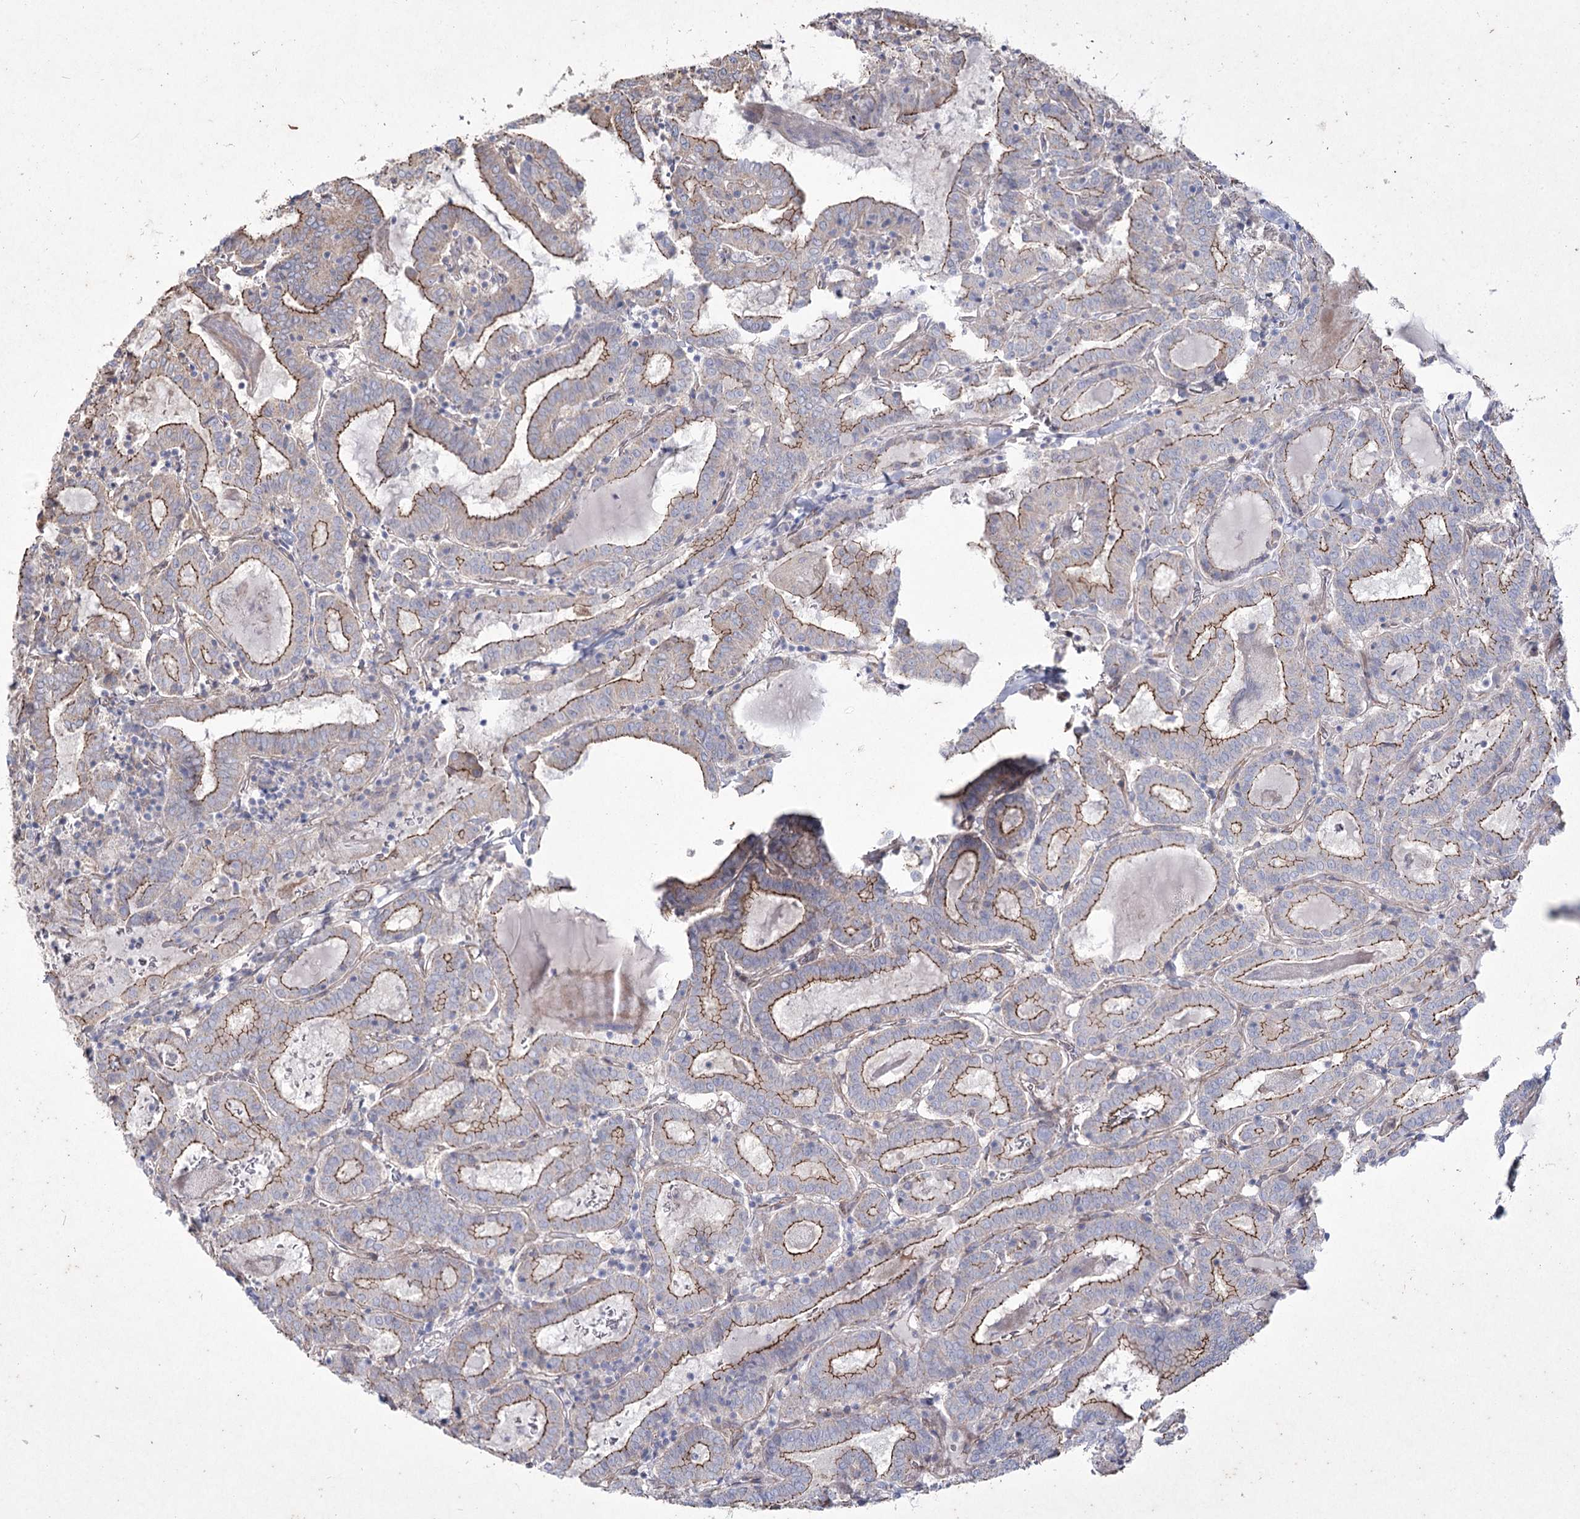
{"staining": {"intensity": "moderate", "quantity": ">75%", "location": "cytoplasmic/membranous"}, "tissue": "thyroid cancer", "cell_type": "Tumor cells", "image_type": "cancer", "snomed": [{"axis": "morphology", "description": "Papillary adenocarcinoma, NOS"}, {"axis": "topography", "description": "Thyroid gland"}], "caption": "Tumor cells show moderate cytoplasmic/membranous positivity in approximately >75% of cells in thyroid cancer.", "gene": "LDLRAD3", "patient": {"sex": "female", "age": 72}}